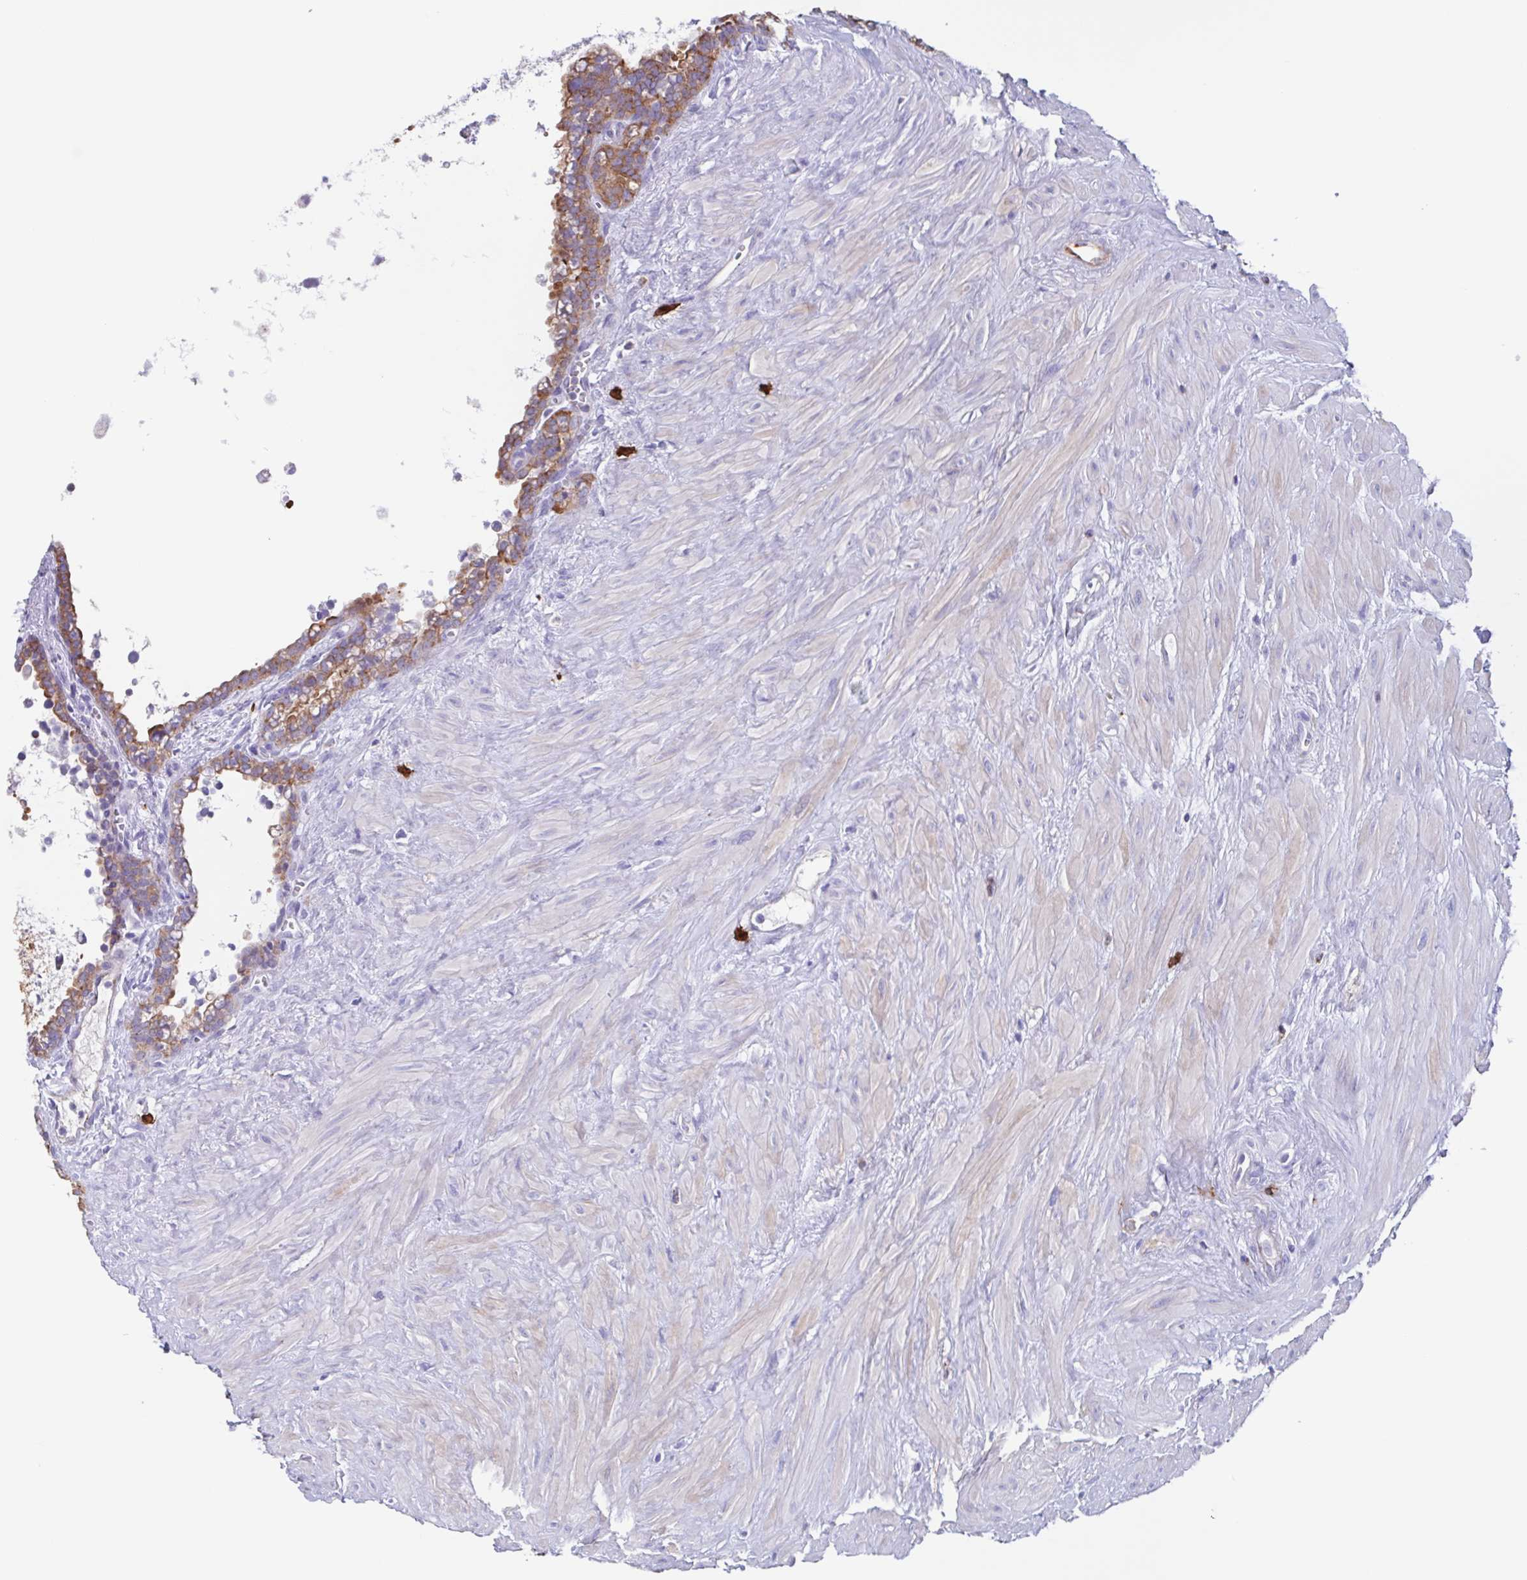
{"staining": {"intensity": "moderate", "quantity": "25%-75%", "location": "cytoplasmic/membranous"}, "tissue": "seminal vesicle", "cell_type": "Glandular cells", "image_type": "normal", "snomed": [{"axis": "morphology", "description": "Normal tissue, NOS"}, {"axis": "topography", "description": "Seminal veicle"}], "caption": "Immunohistochemical staining of benign human seminal vesicle reveals 25%-75% levels of moderate cytoplasmic/membranous protein expression in about 25%-75% of glandular cells.", "gene": "TPD52", "patient": {"sex": "male", "age": 76}}